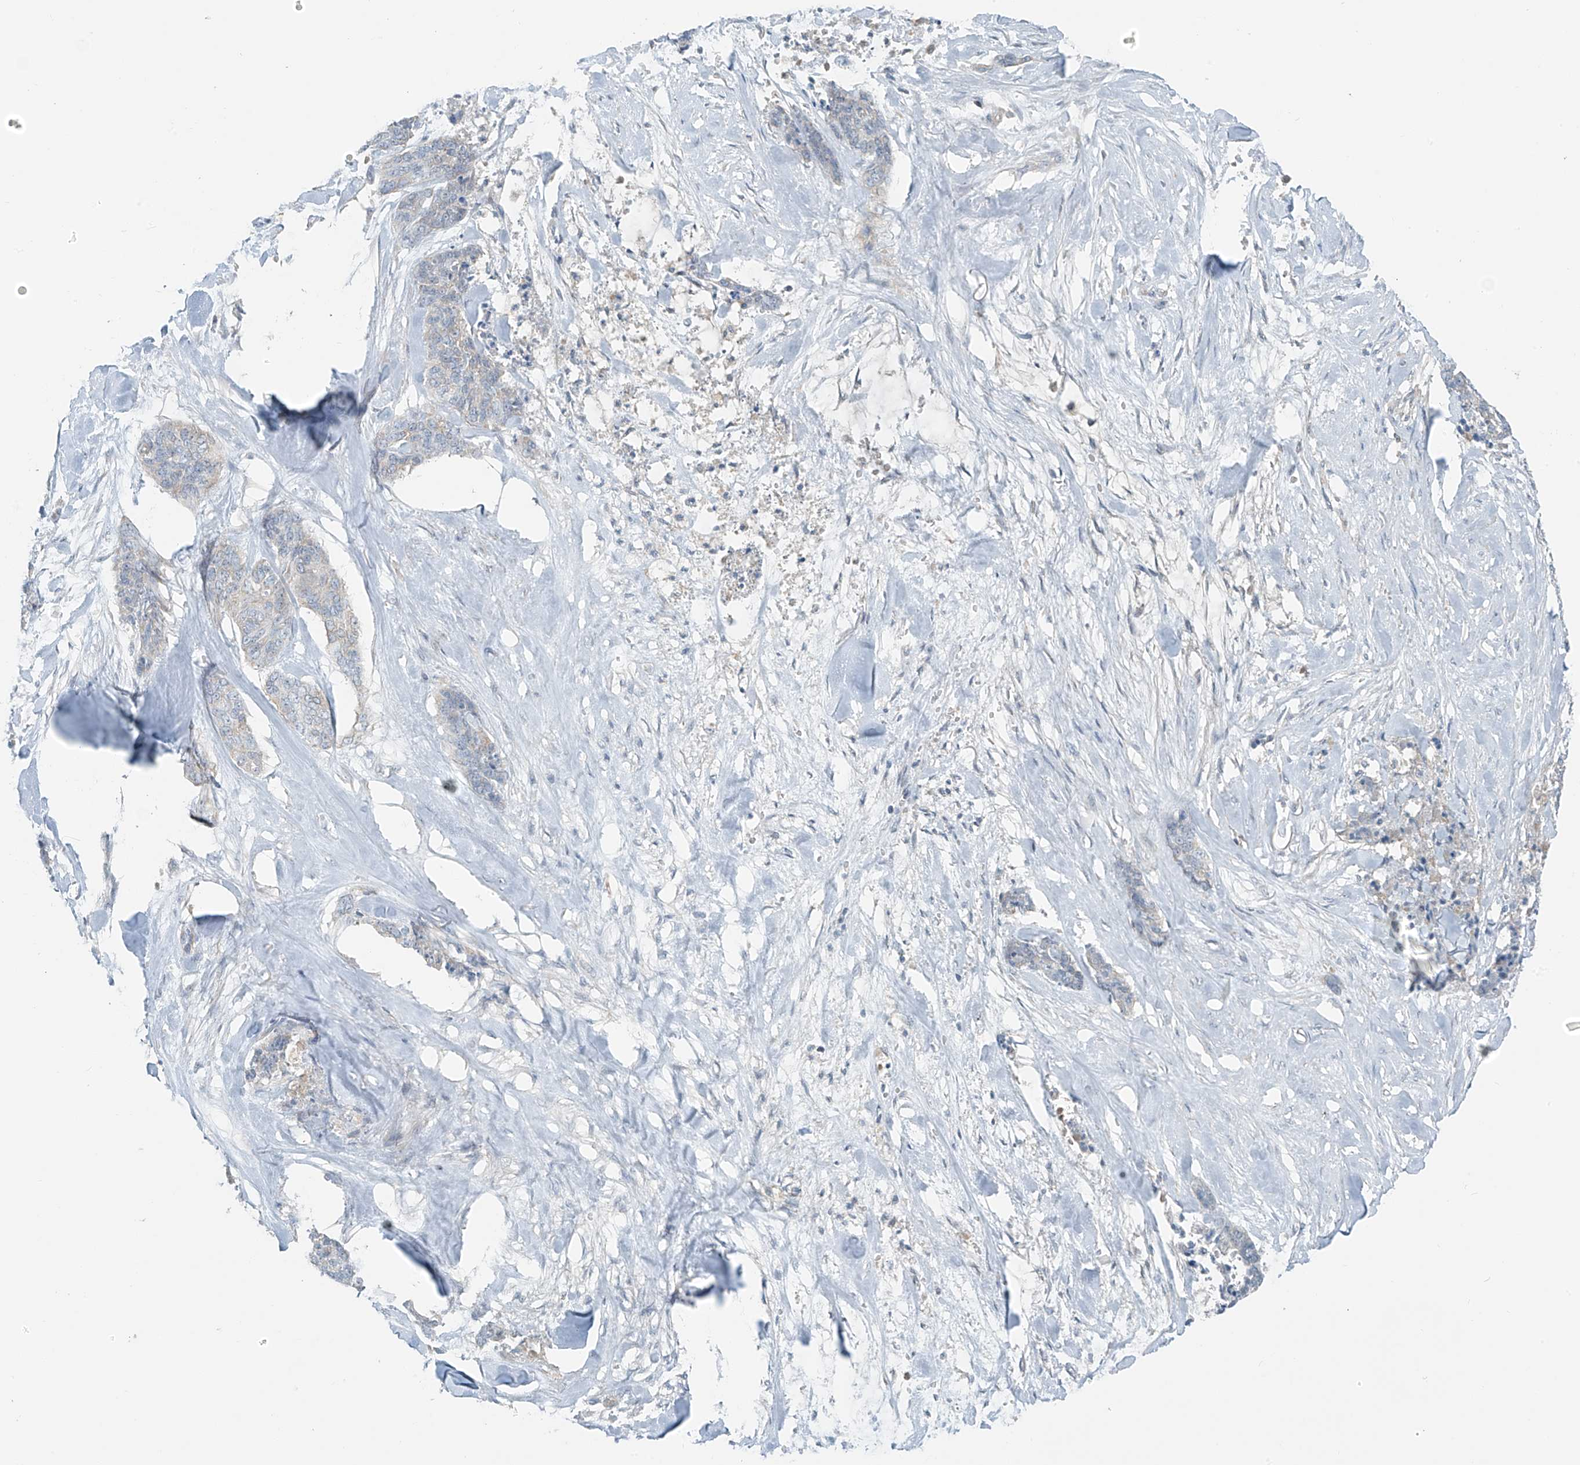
{"staining": {"intensity": "negative", "quantity": "none", "location": "none"}, "tissue": "skin cancer", "cell_type": "Tumor cells", "image_type": "cancer", "snomed": [{"axis": "morphology", "description": "Basal cell carcinoma"}, {"axis": "topography", "description": "Skin"}], "caption": "A histopathology image of human skin basal cell carcinoma is negative for staining in tumor cells.", "gene": "FAM131C", "patient": {"sex": "female", "age": 64}}